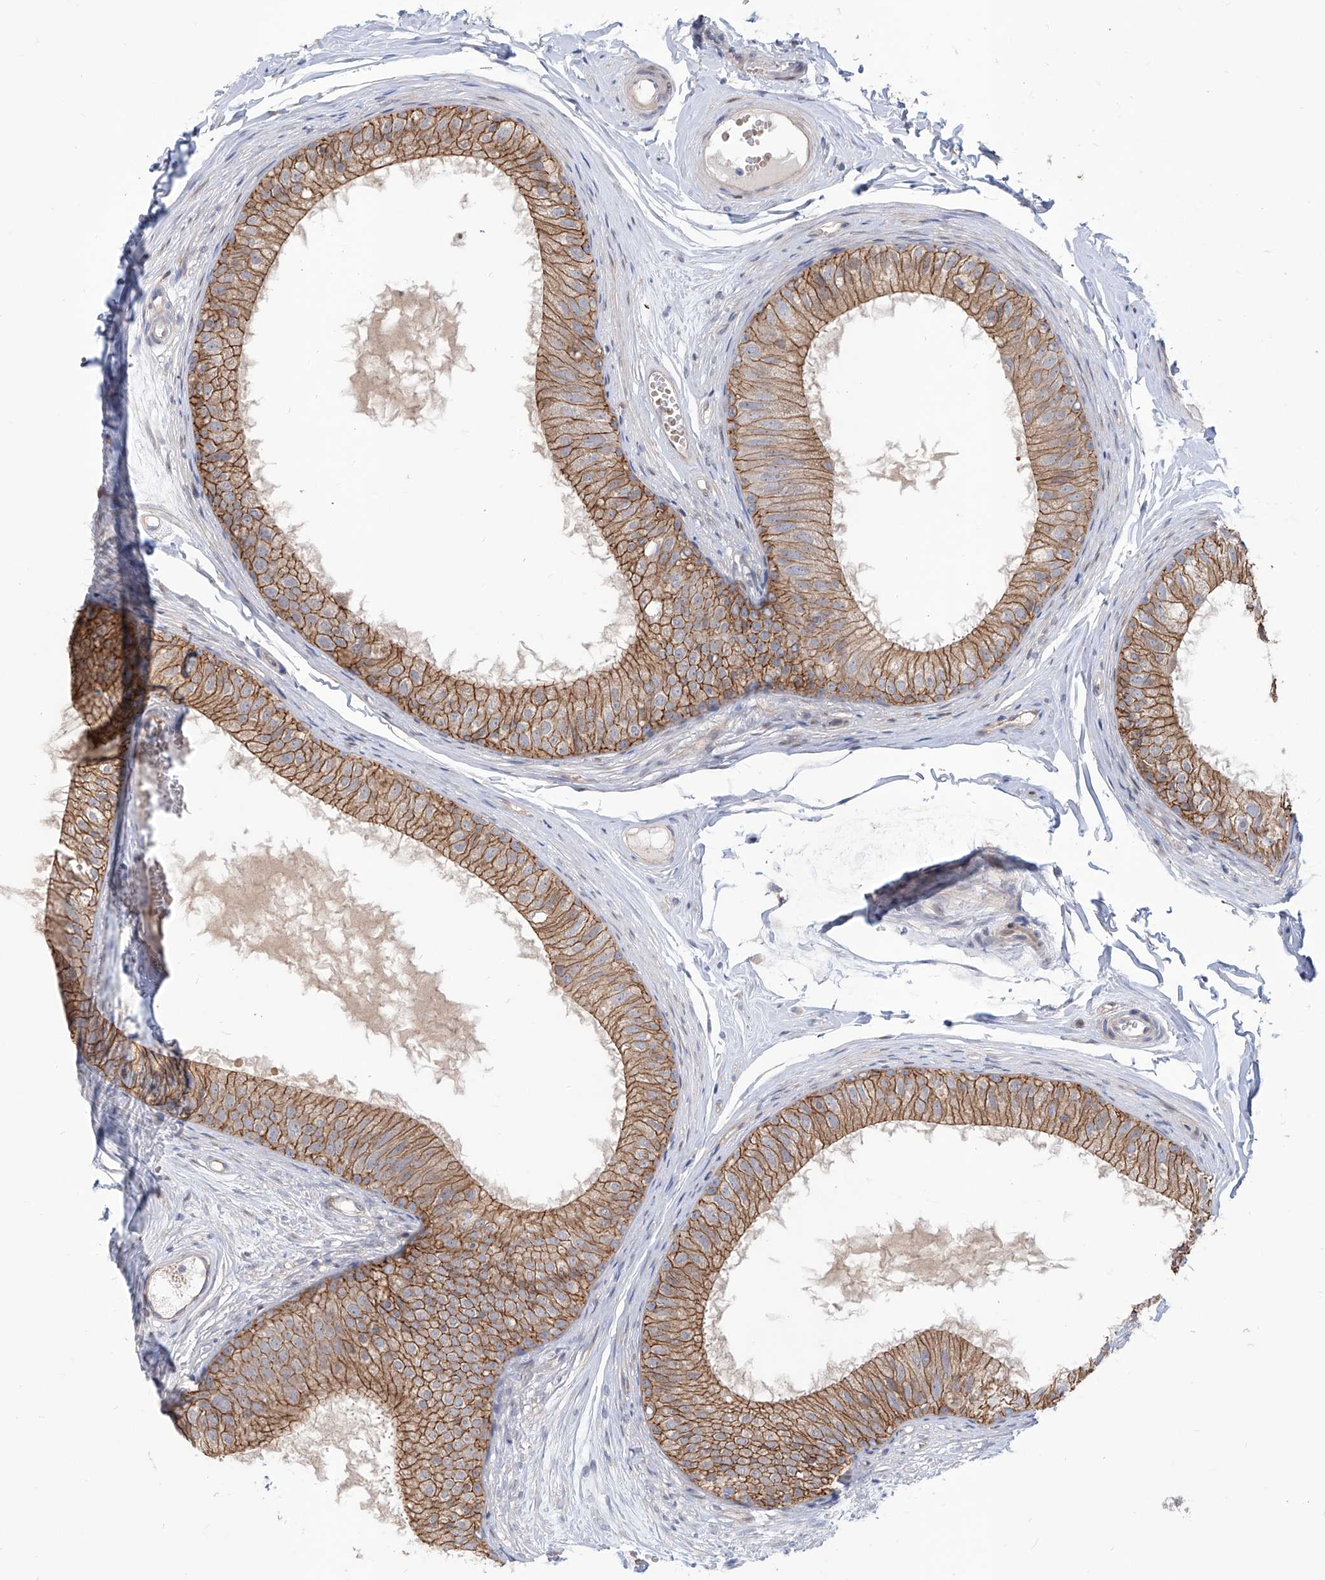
{"staining": {"intensity": "moderate", "quantity": ">75%", "location": "cytoplasmic/membranous"}, "tissue": "epididymis", "cell_type": "Glandular cells", "image_type": "normal", "snomed": [{"axis": "morphology", "description": "Normal tissue, NOS"}, {"axis": "morphology", "description": "Seminoma in situ"}, {"axis": "topography", "description": "Testis"}, {"axis": "topography", "description": "Epididymis"}], "caption": "Moderate cytoplasmic/membranous positivity is identified in approximately >75% of glandular cells in unremarkable epididymis. (brown staining indicates protein expression, while blue staining denotes nuclei).", "gene": "LRRC1", "patient": {"sex": "male", "age": 28}}